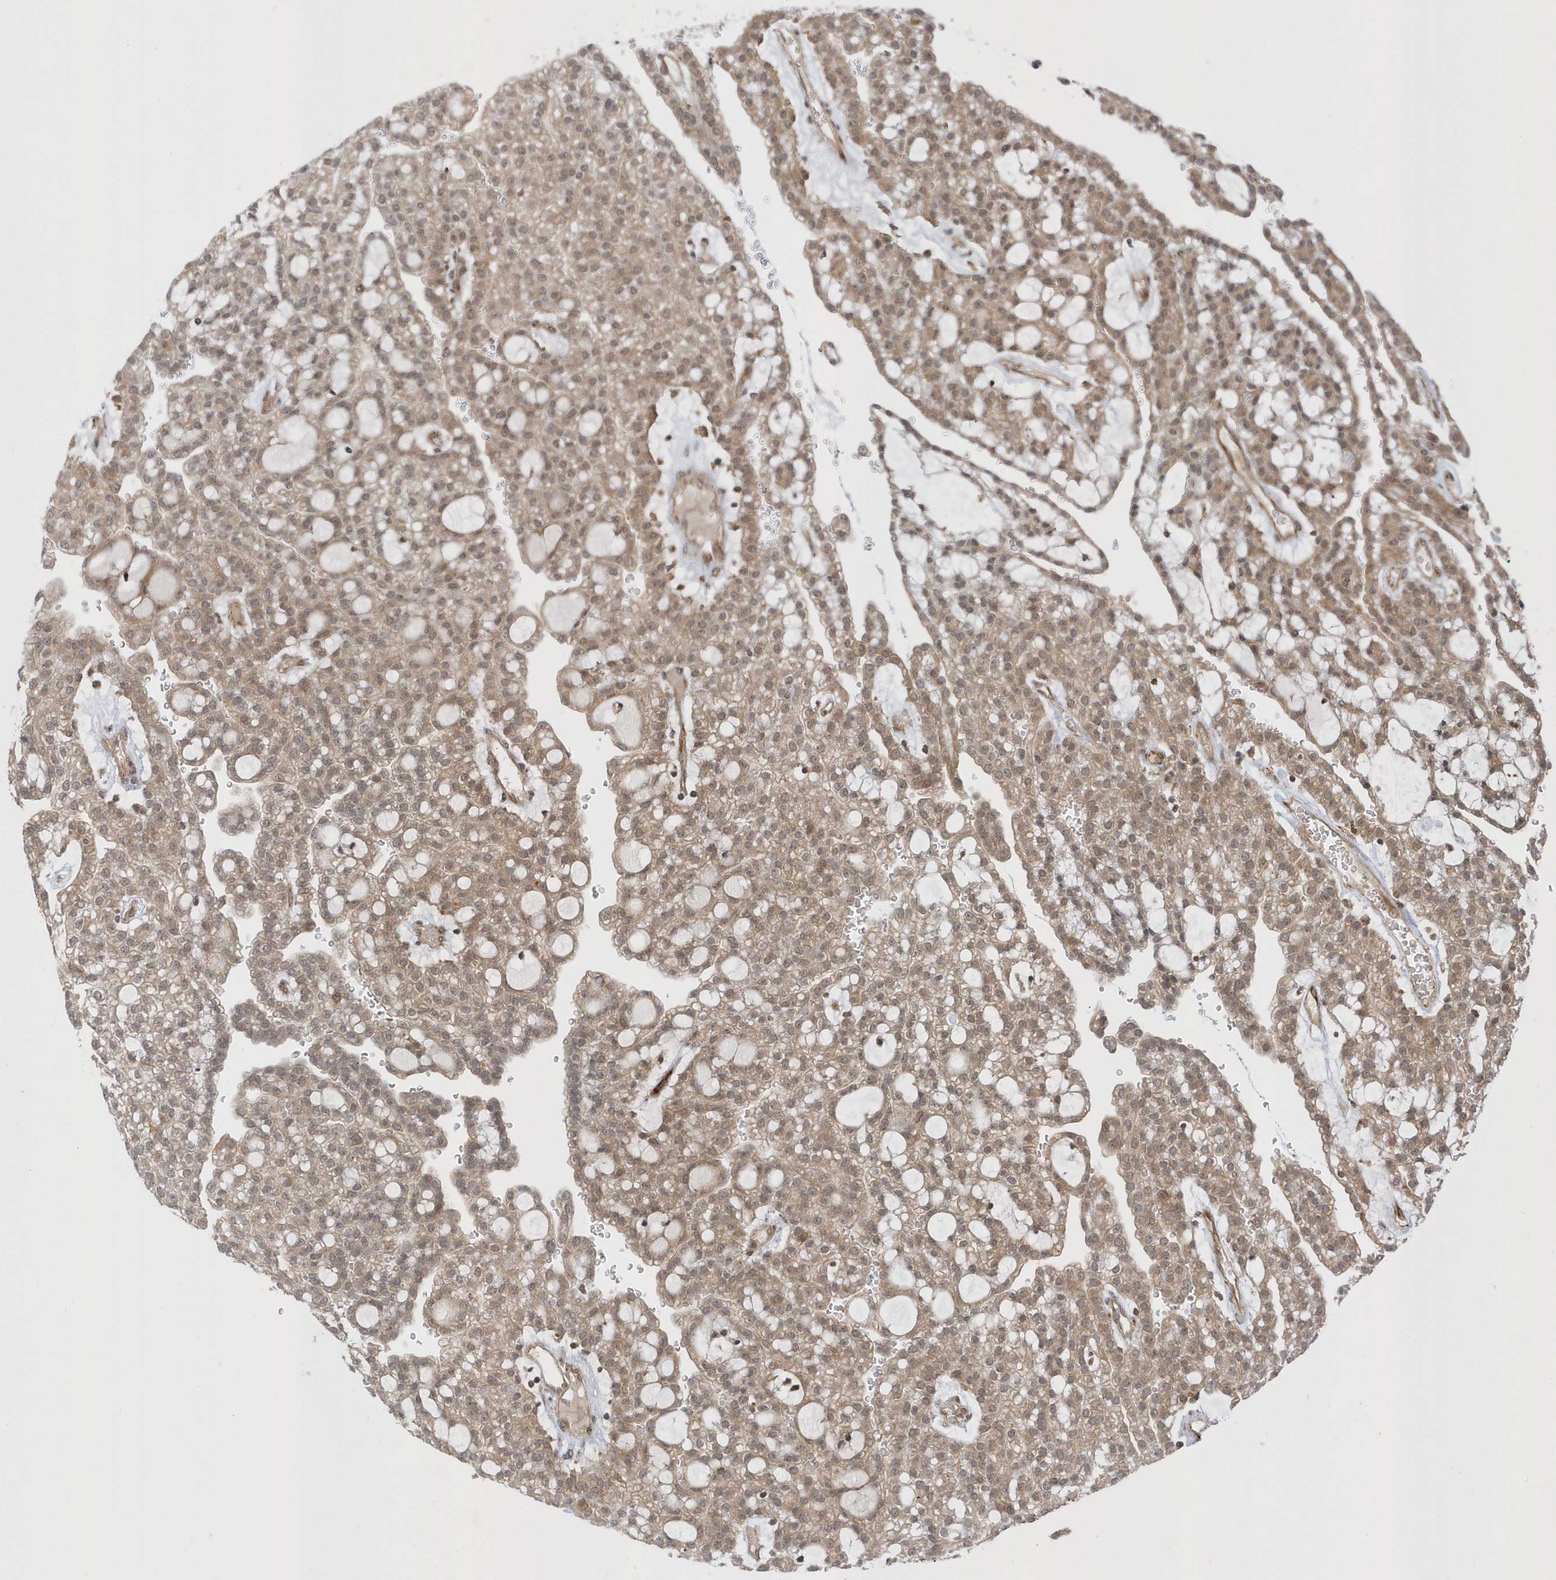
{"staining": {"intensity": "moderate", "quantity": ">75%", "location": "cytoplasmic/membranous,nuclear"}, "tissue": "renal cancer", "cell_type": "Tumor cells", "image_type": "cancer", "snomed": [{"axis": "morphology", "description": "Adenocarcinoma, NOS"}, {"axis": "topography", "description": "Kidney"}], "caption": "Moderate cytoplasmic/membranous and nuclear expression is seen in approximately >75% of tumor cells in renal adenocarcinoma.", "gene": "METTL21A", "patient": {"sex": "male", "age": 63}}